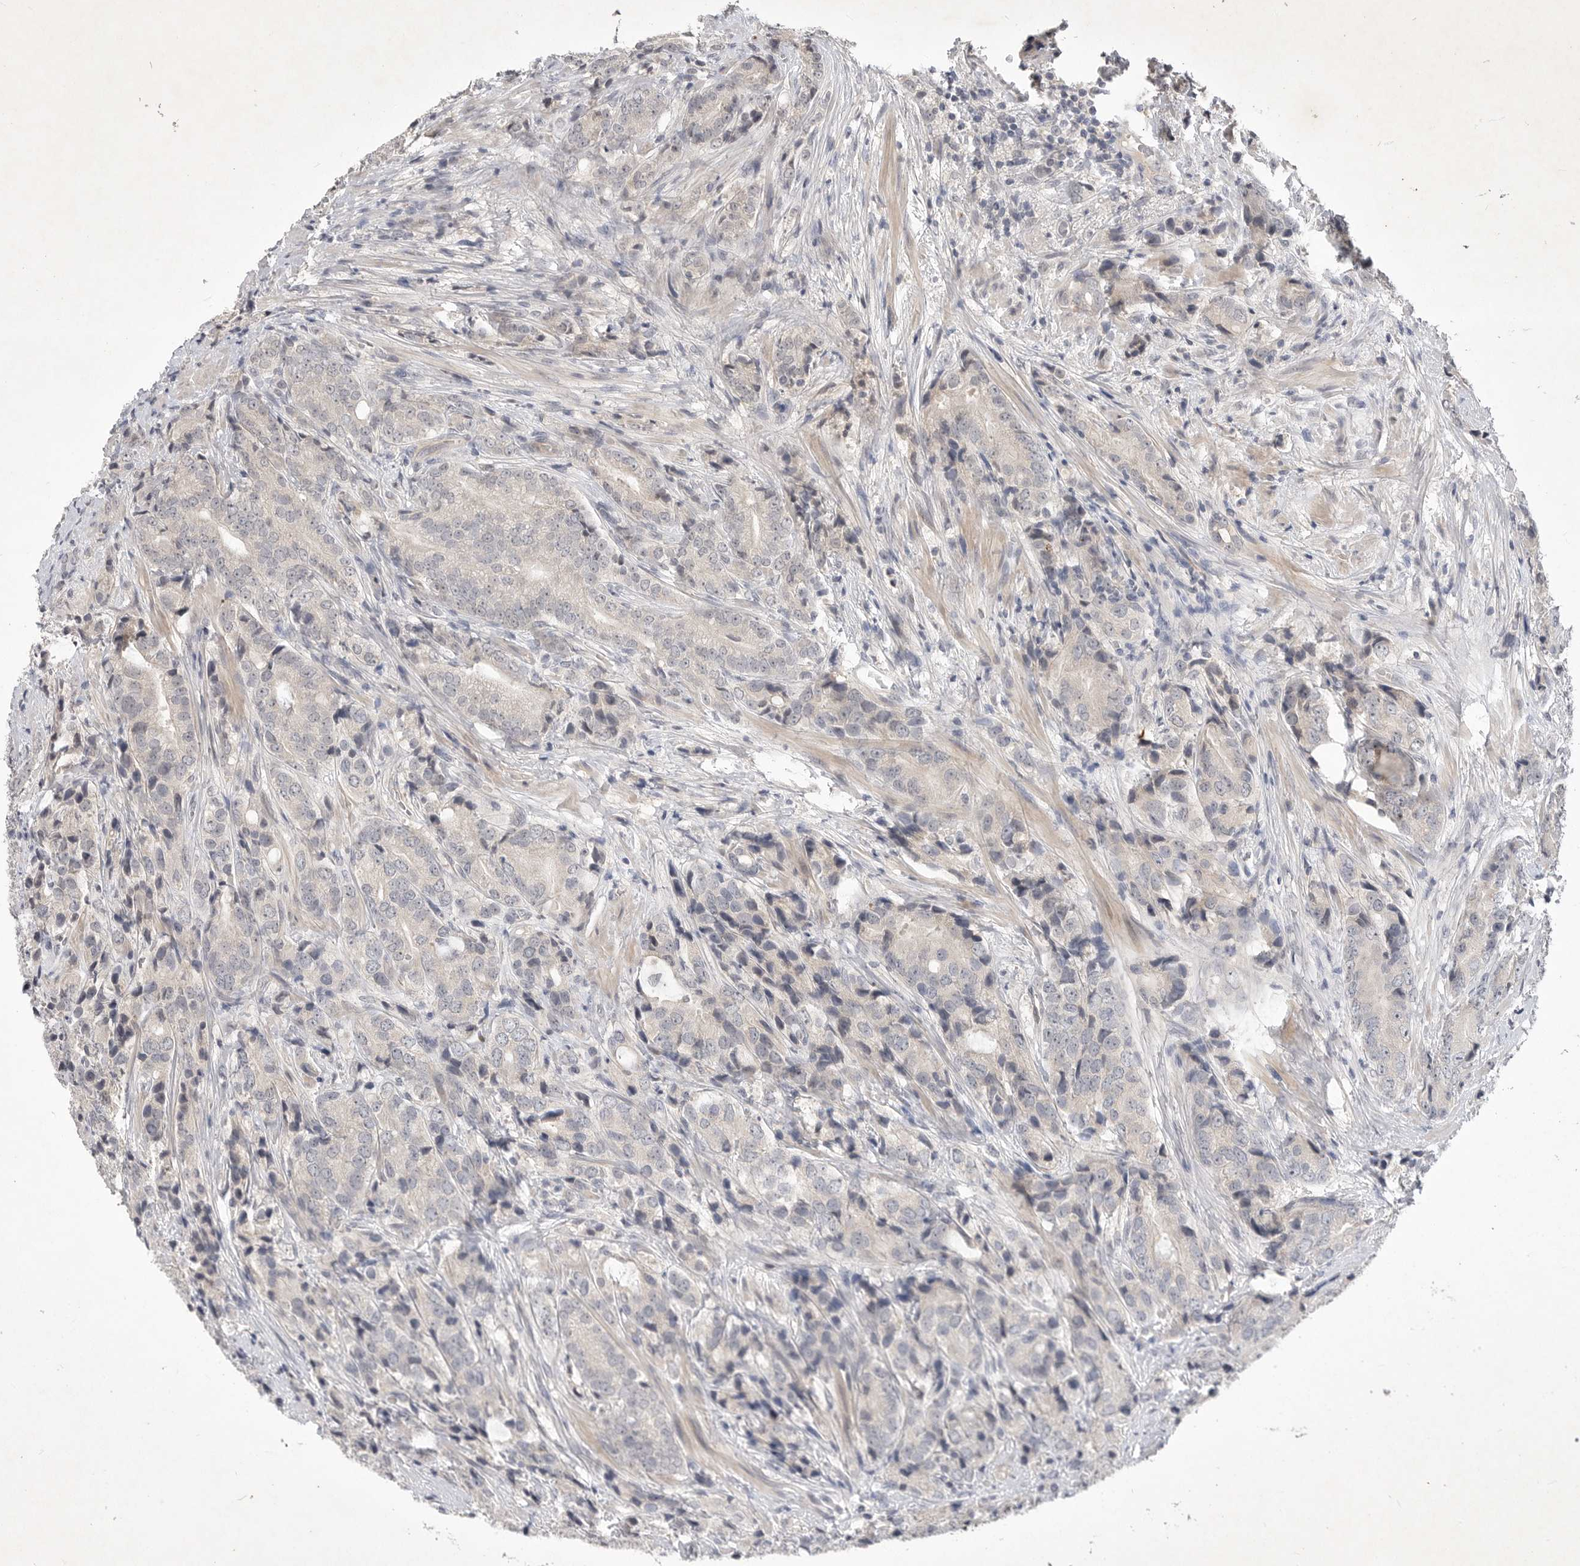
{"staining": {"intensity": "negative", "quantity": "none", "location": "none"}, "tissue": "prostate cancer", "cell_type": "Tumor cells", "image_type": "cancer", "snomed": [{"axis": "morphology", "description": "Adenocarcinoma, High grade"}, {"axis": "topography", "description": "Prostate"}], "caption": "Immunohistochemistry (IHC) photomicrograph of human prostate cancer stained for a protein (brown), which shows no positivity in tumor cells.", "gene": "ITGAD", "patient": {"sex": "male", "age": 57}}